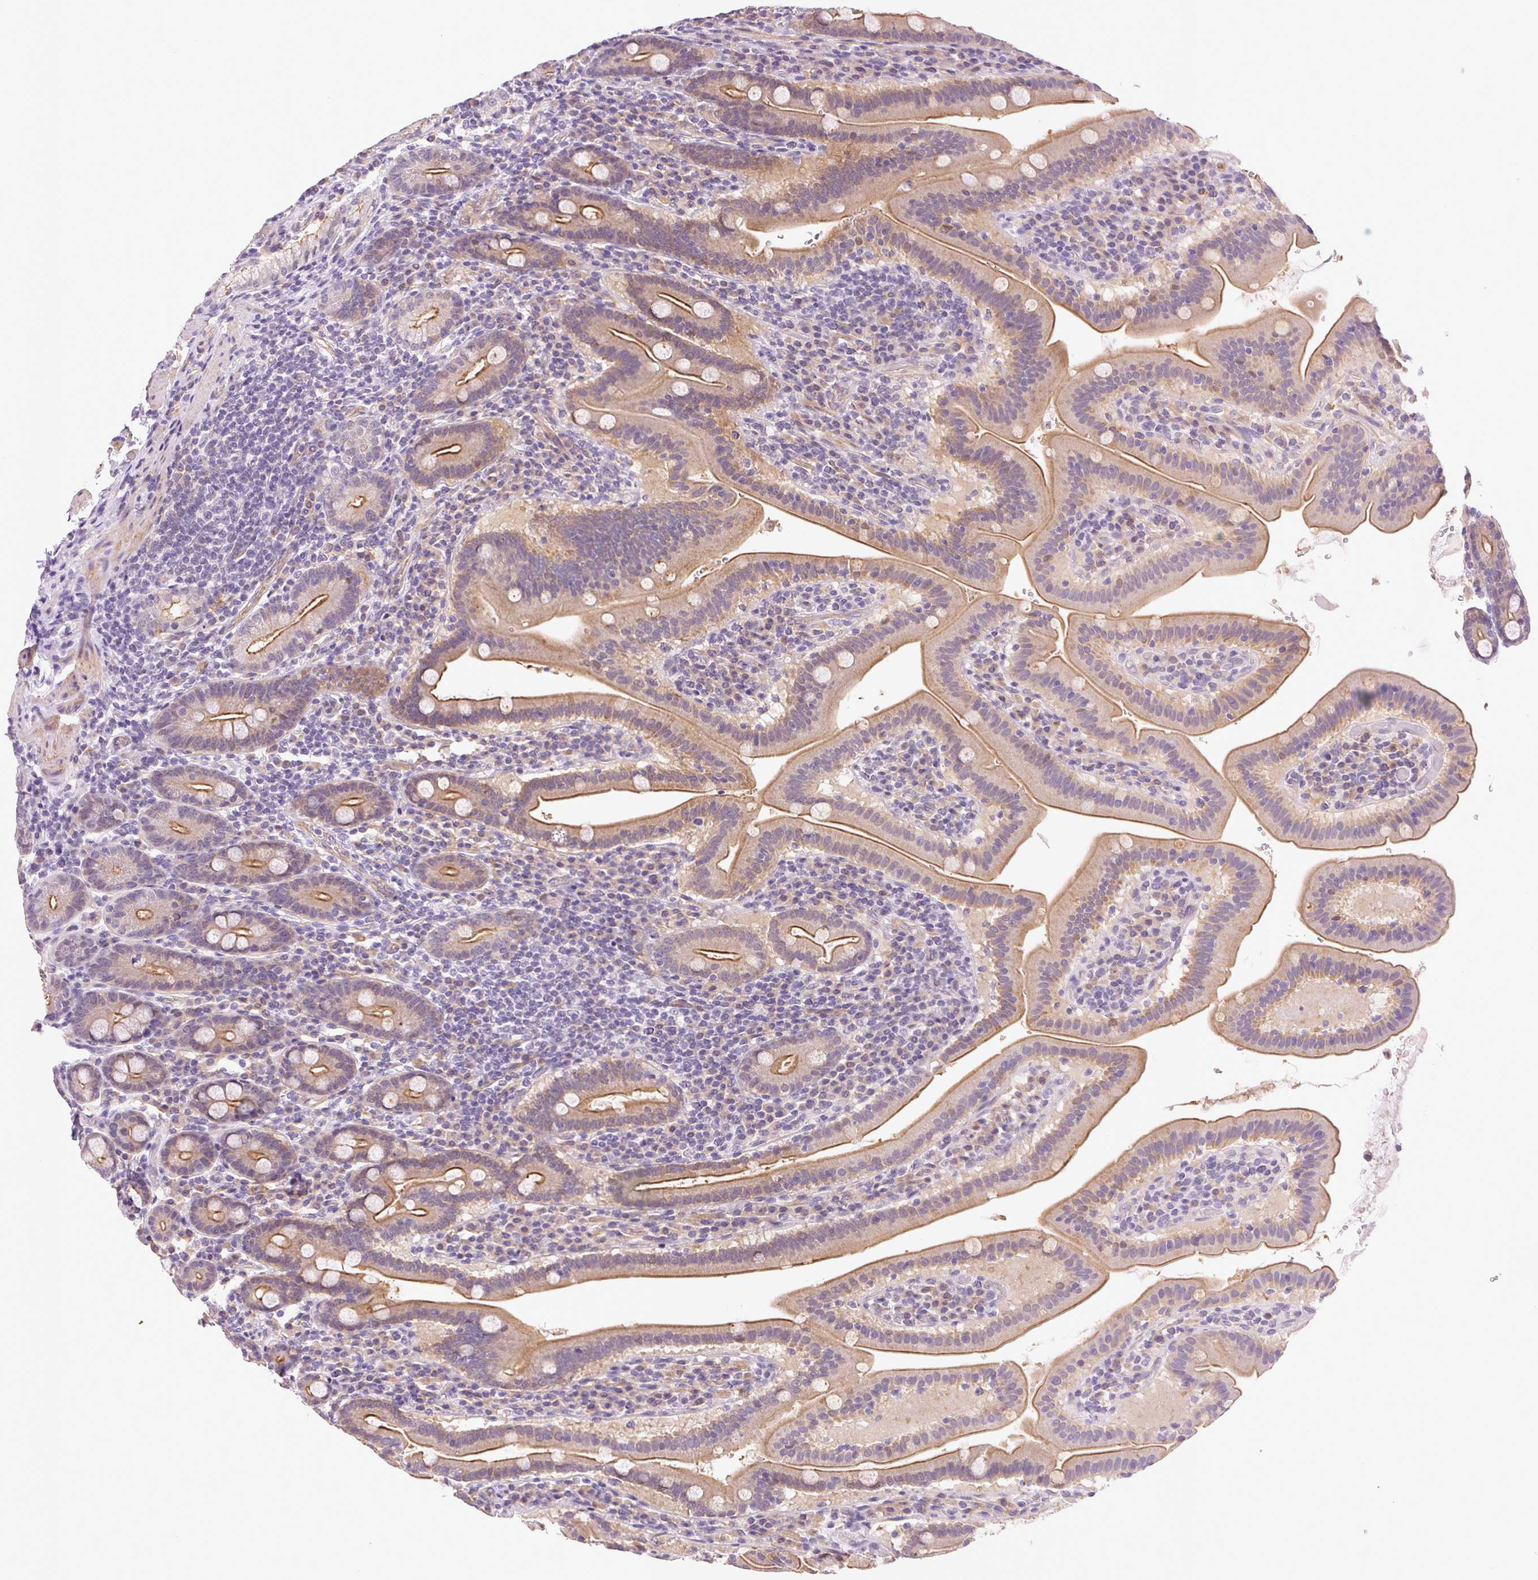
{"staining": {"intensity": "moderate", "quantity": "25%-75%", "location": "cytoplasmic/membranous"}, "tissue": "small intestine", "cell_type": "Glandular cells", "image_type": "normal", "snomed": [{"axis": "morphology", "description": "Normal tissue, NOS"}, {"axis": "topography", "description": "Small intestine"}], "caption": "A brown stain highlights moderate cytoplasmic/membranous positivity of a protein in glandular cells of normal human small intestine.", "gene": "CSN1S1", "patient": {"sex": "male", "age": 26}}